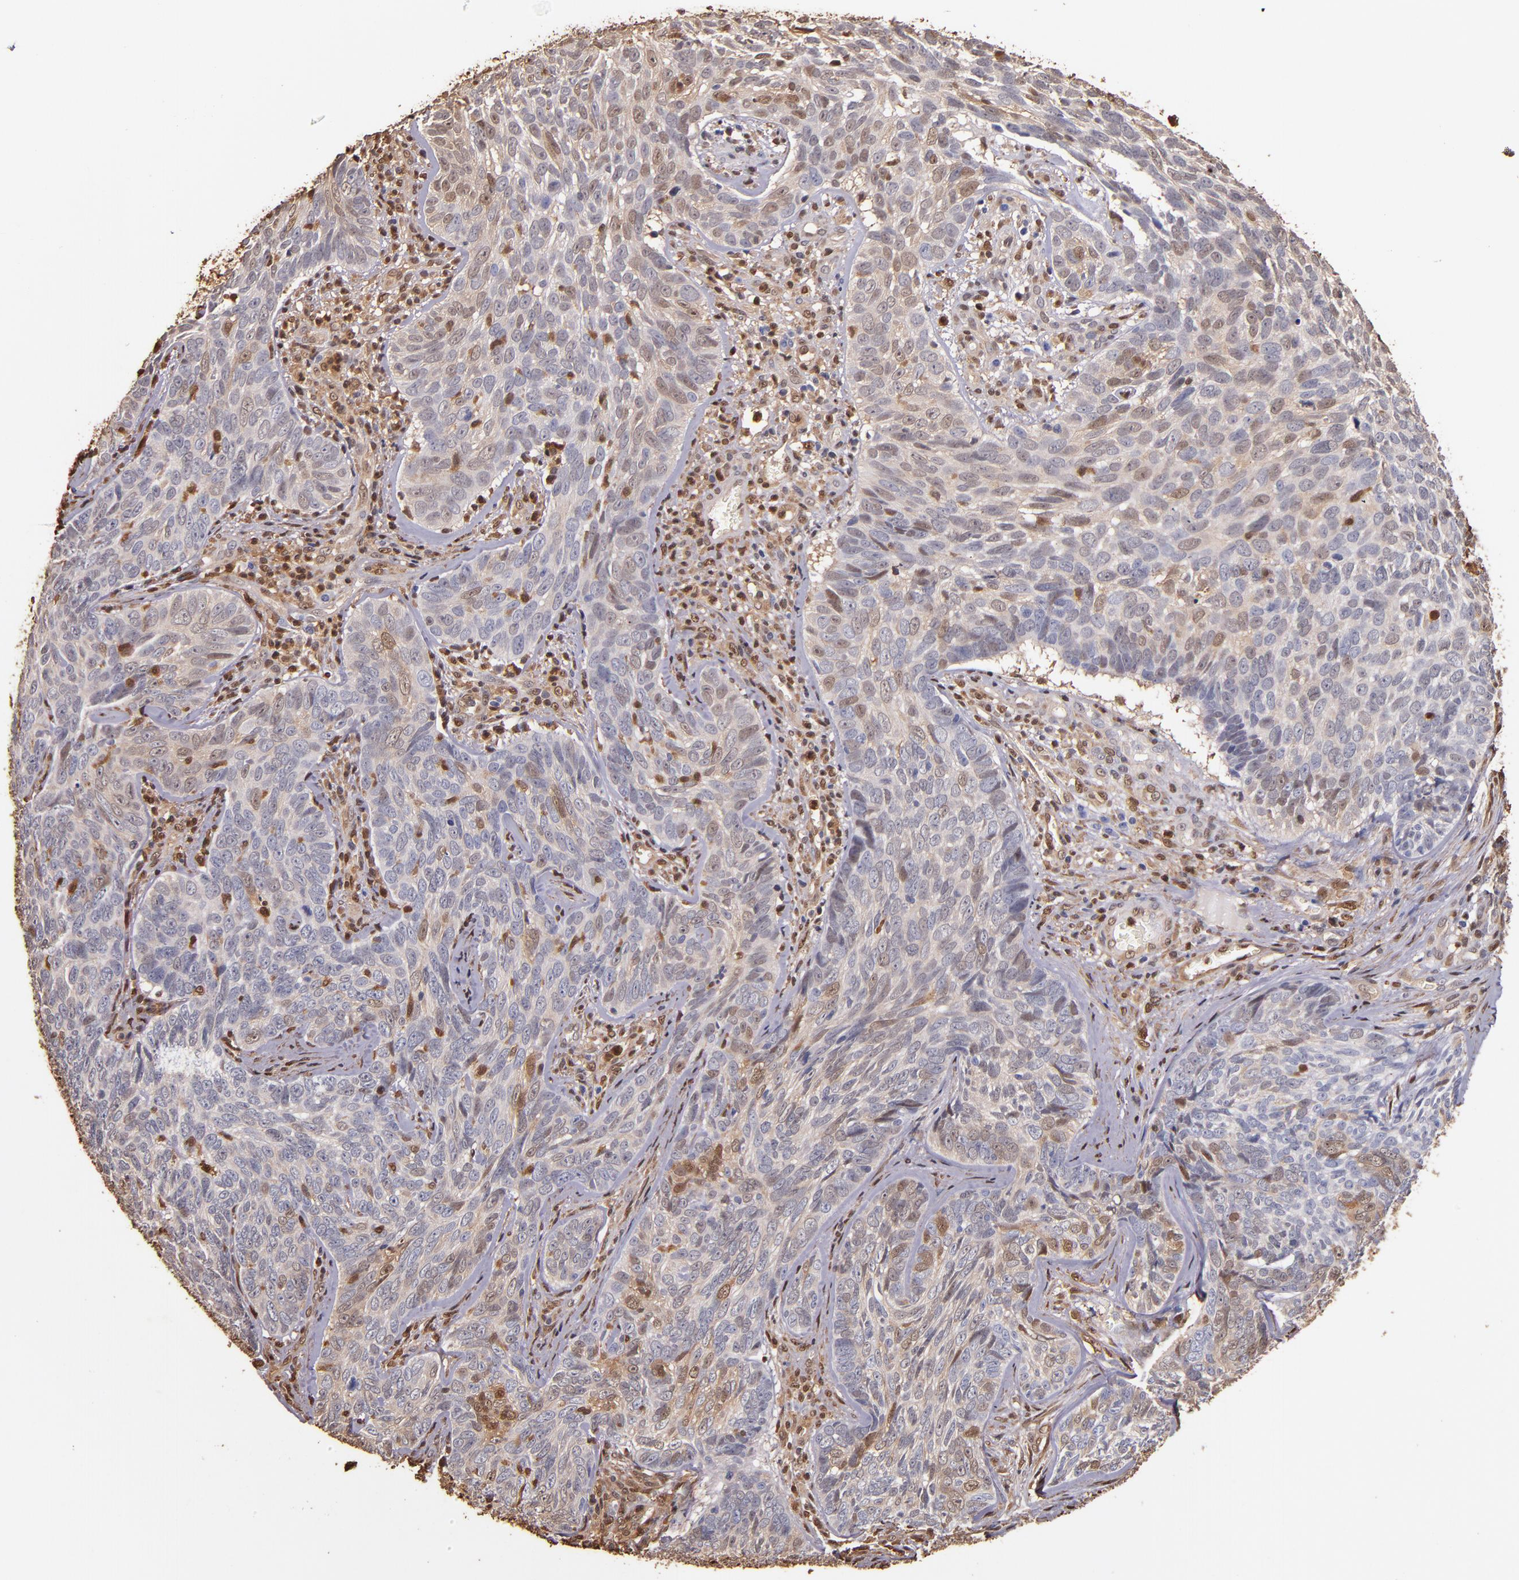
{"staining": {"intensity": "weak", "quantity": "<25%", "location": "cytoplasmic/membranous"}, "tissue": "skin cancer", "cell_type": "Tumor cells", "image_type": "cancer", "snomed": [{"axis": "morphology", "description": "Basal cell carcinoma"}, {"axis": "topography", "description": "Skin"}], "caption": "IHC image of neoplastic tissue: human skin cancer (basal cell carcinoma) stained with DAB (3,3'-diaminobenzidine) displays no significant protein staining in tumor cells.", "gene": "S100A6", "patient": {"sex": "male", "age": 72}}